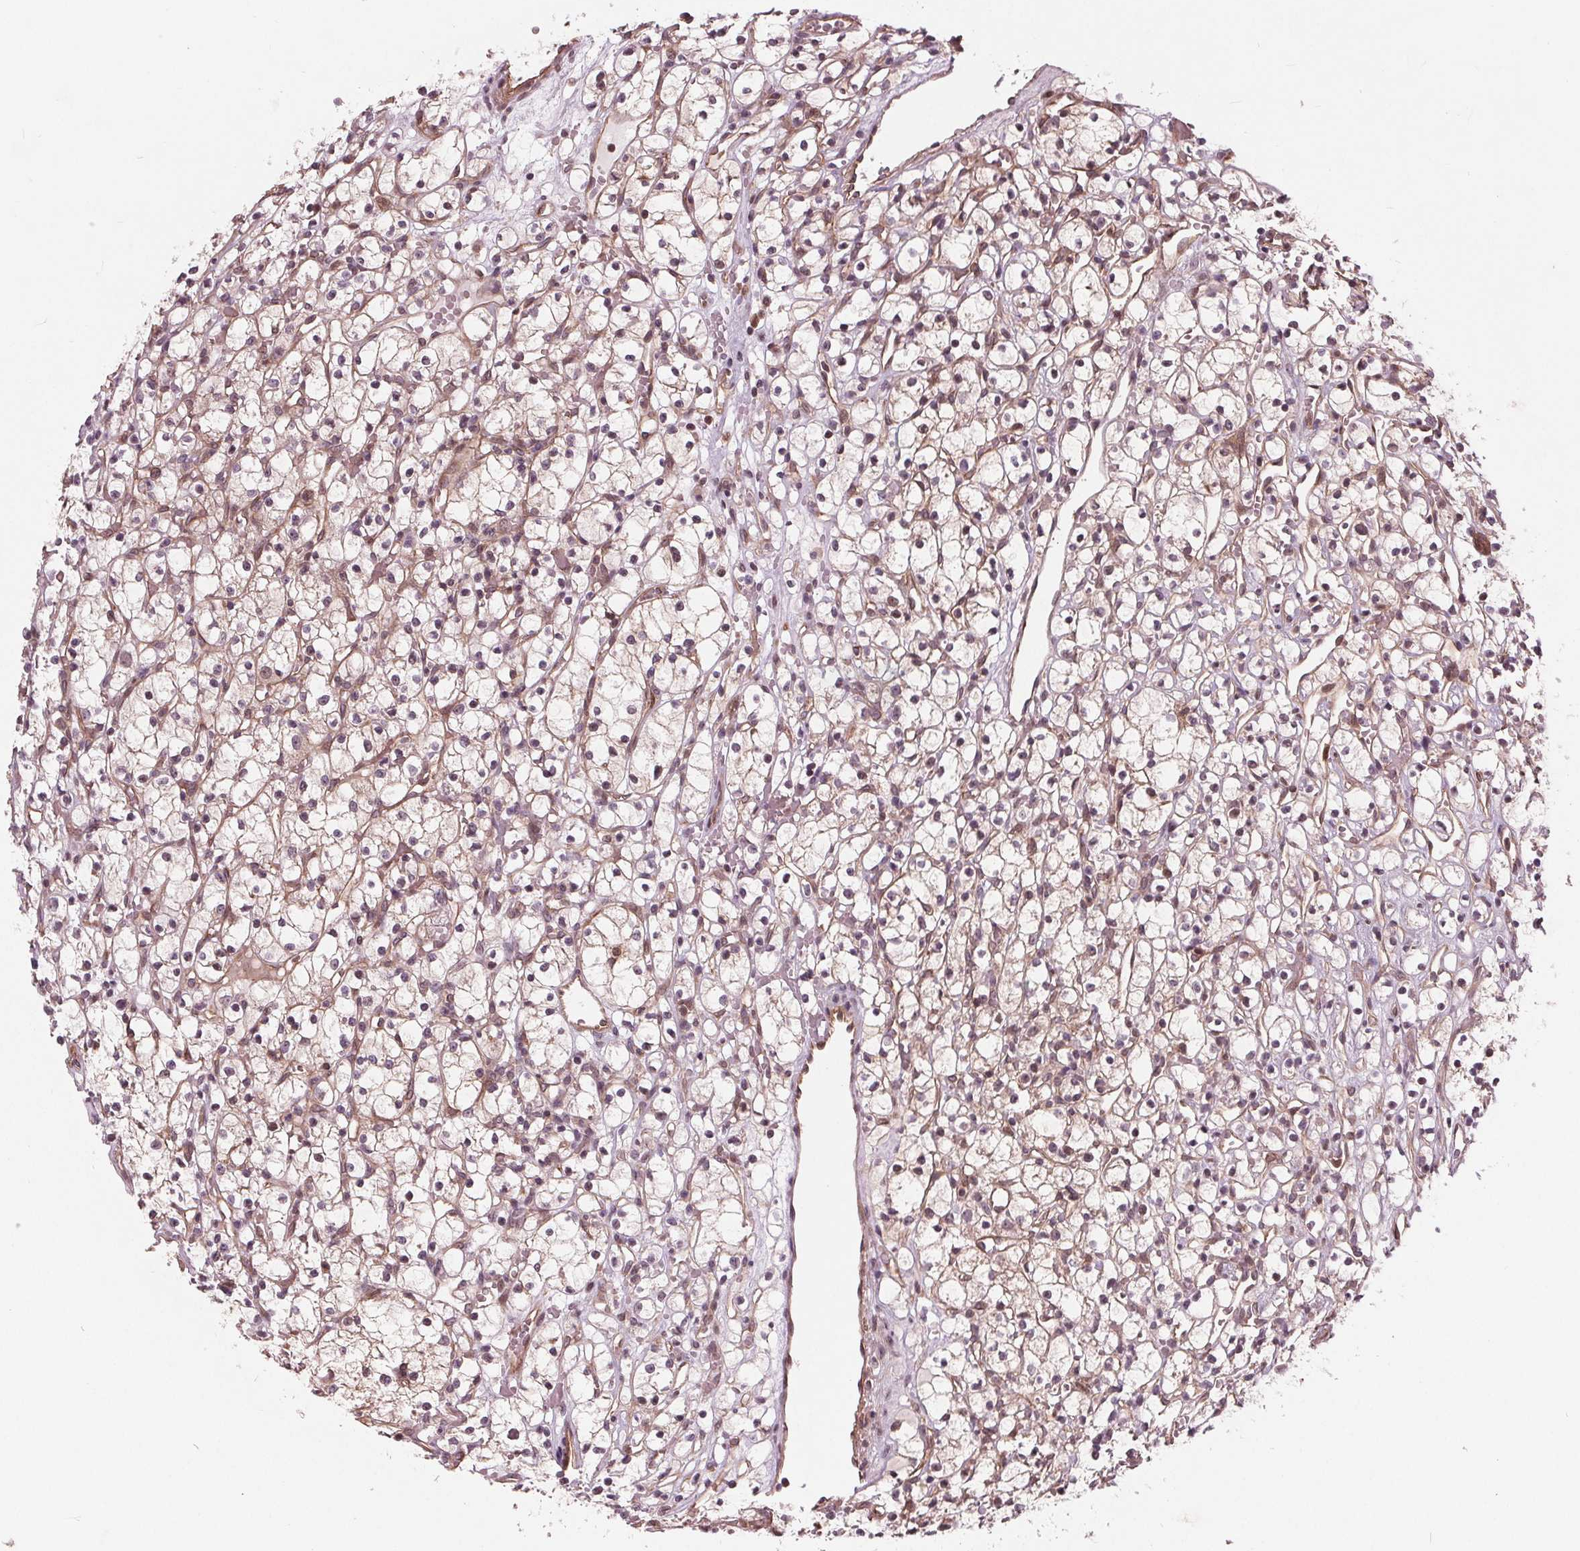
{"staining": {"intensity": "moderate", "quantity": "<25%", "location": "nuclear"}, "tissue": "renal cancer", "cell_type": "Tumor cells", "image_type": "cancer", "snomed": [{"axis": "morphology", "description": "Adenocarcinoma, NOS"}, {"axis": "topography", "description": "Kidney"}], "caption": "DAB immunohistochemical staining of adenocarcinoma (renal) shows moderate nuclear protein expression in approximately <25% of tumor cells.", "gene": "TXNIP", "patient": {"sex": "female", "age": 59}}